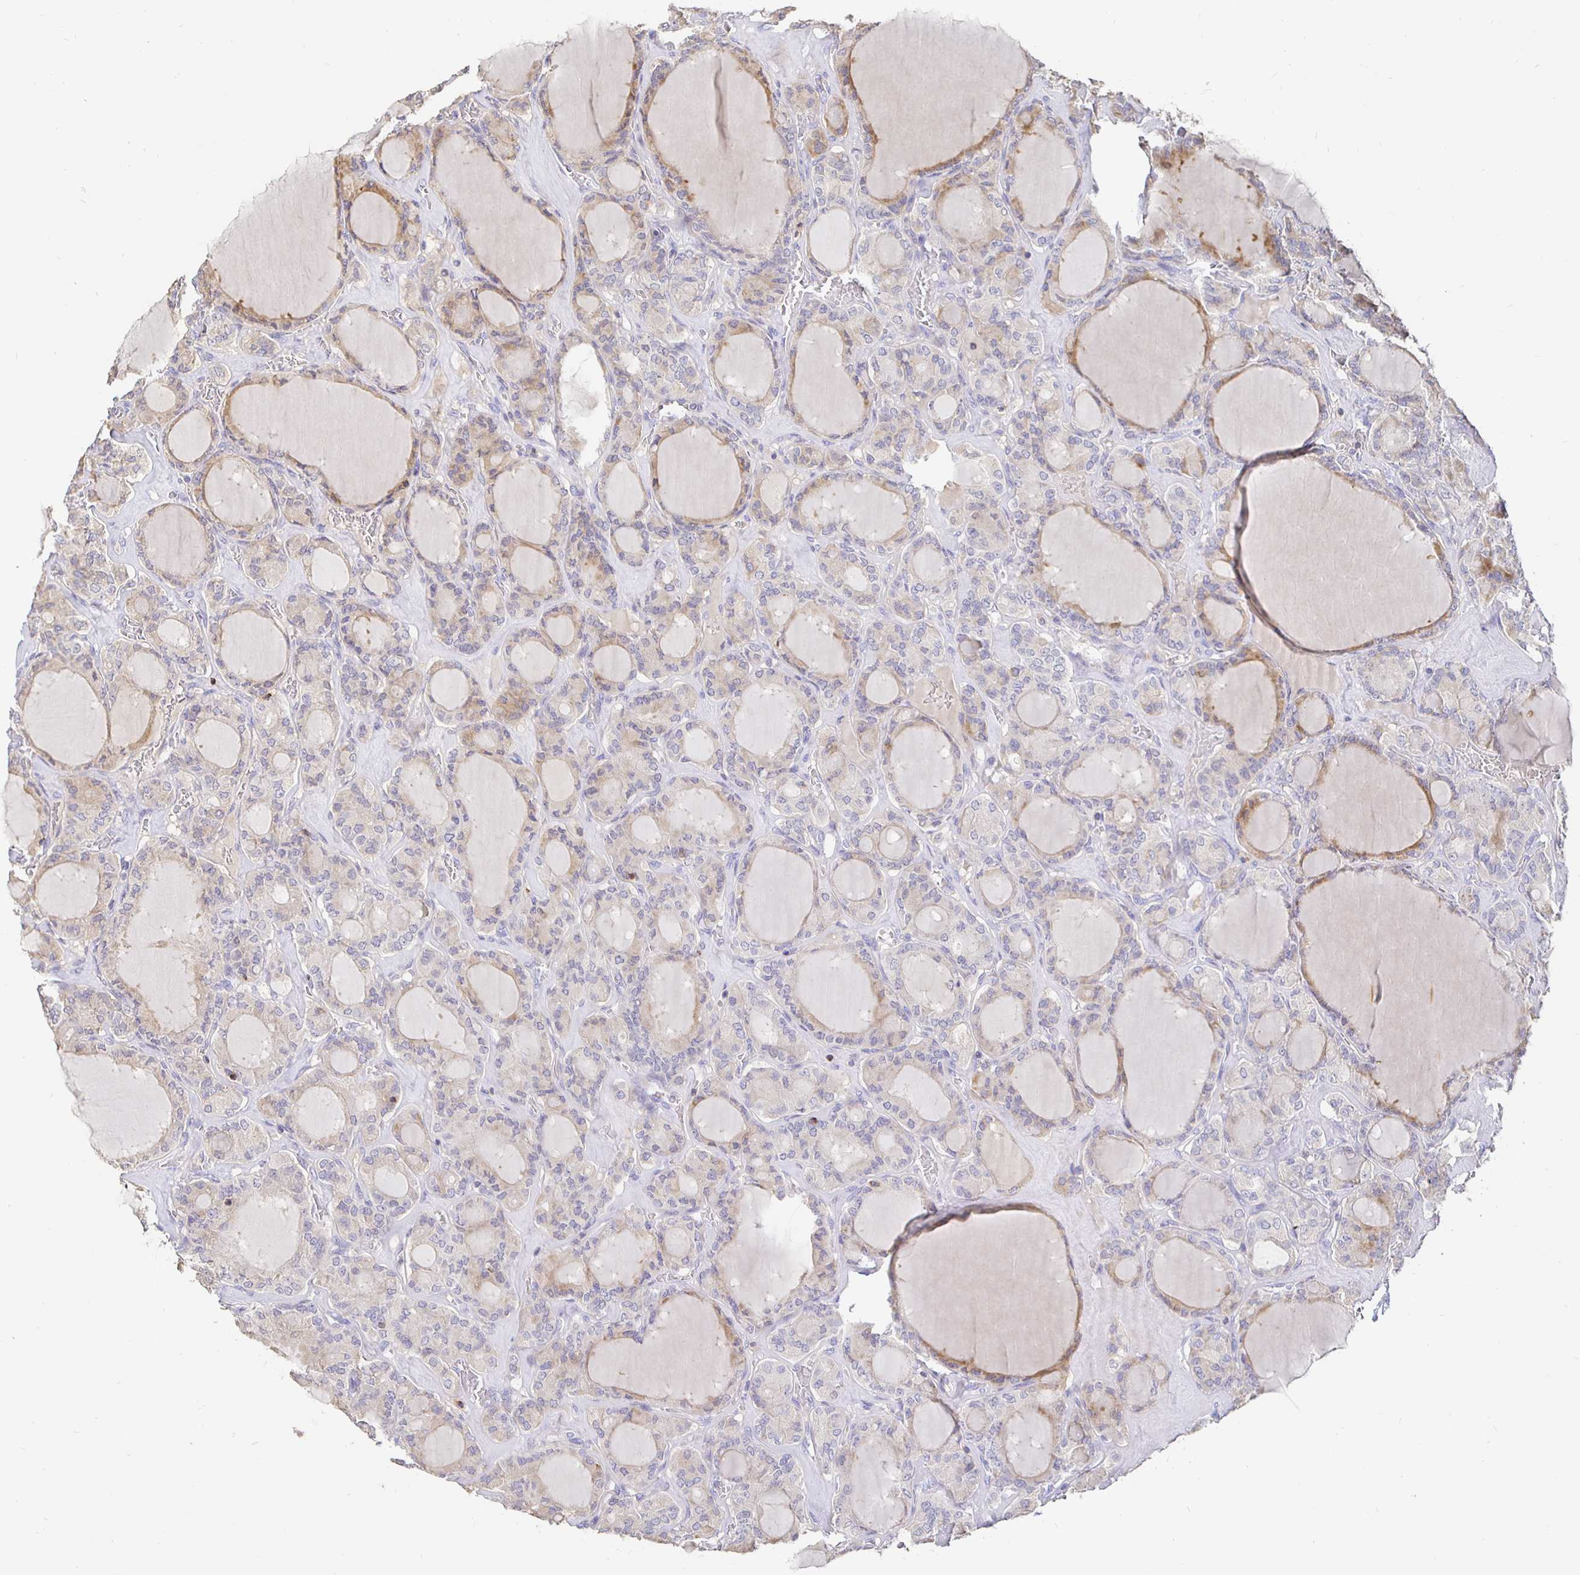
{"staining": {"intensity": "weak", "quantity": "25%-75%", "location": "cytoplasmic/membranous"}, "tissue": "thyroid cancer", "cell_type": "Tumor cells", "image_type": "cancer", "snomed": [{"axis": "morphology", "description": "Papillary adenocarcinoma, NOS"}, {"axis": "topography", "description": "Thyroid gland"}], "caption": "A brown stain labels weak cytoplasmic/membranous expression of a protein in human thyroid cancer tumor cells. (brown staining indicates protein expression, while blue staining denotes nuclei).", "gene": "CXCR3", "patient": {"sex": "male", "age": 87}}